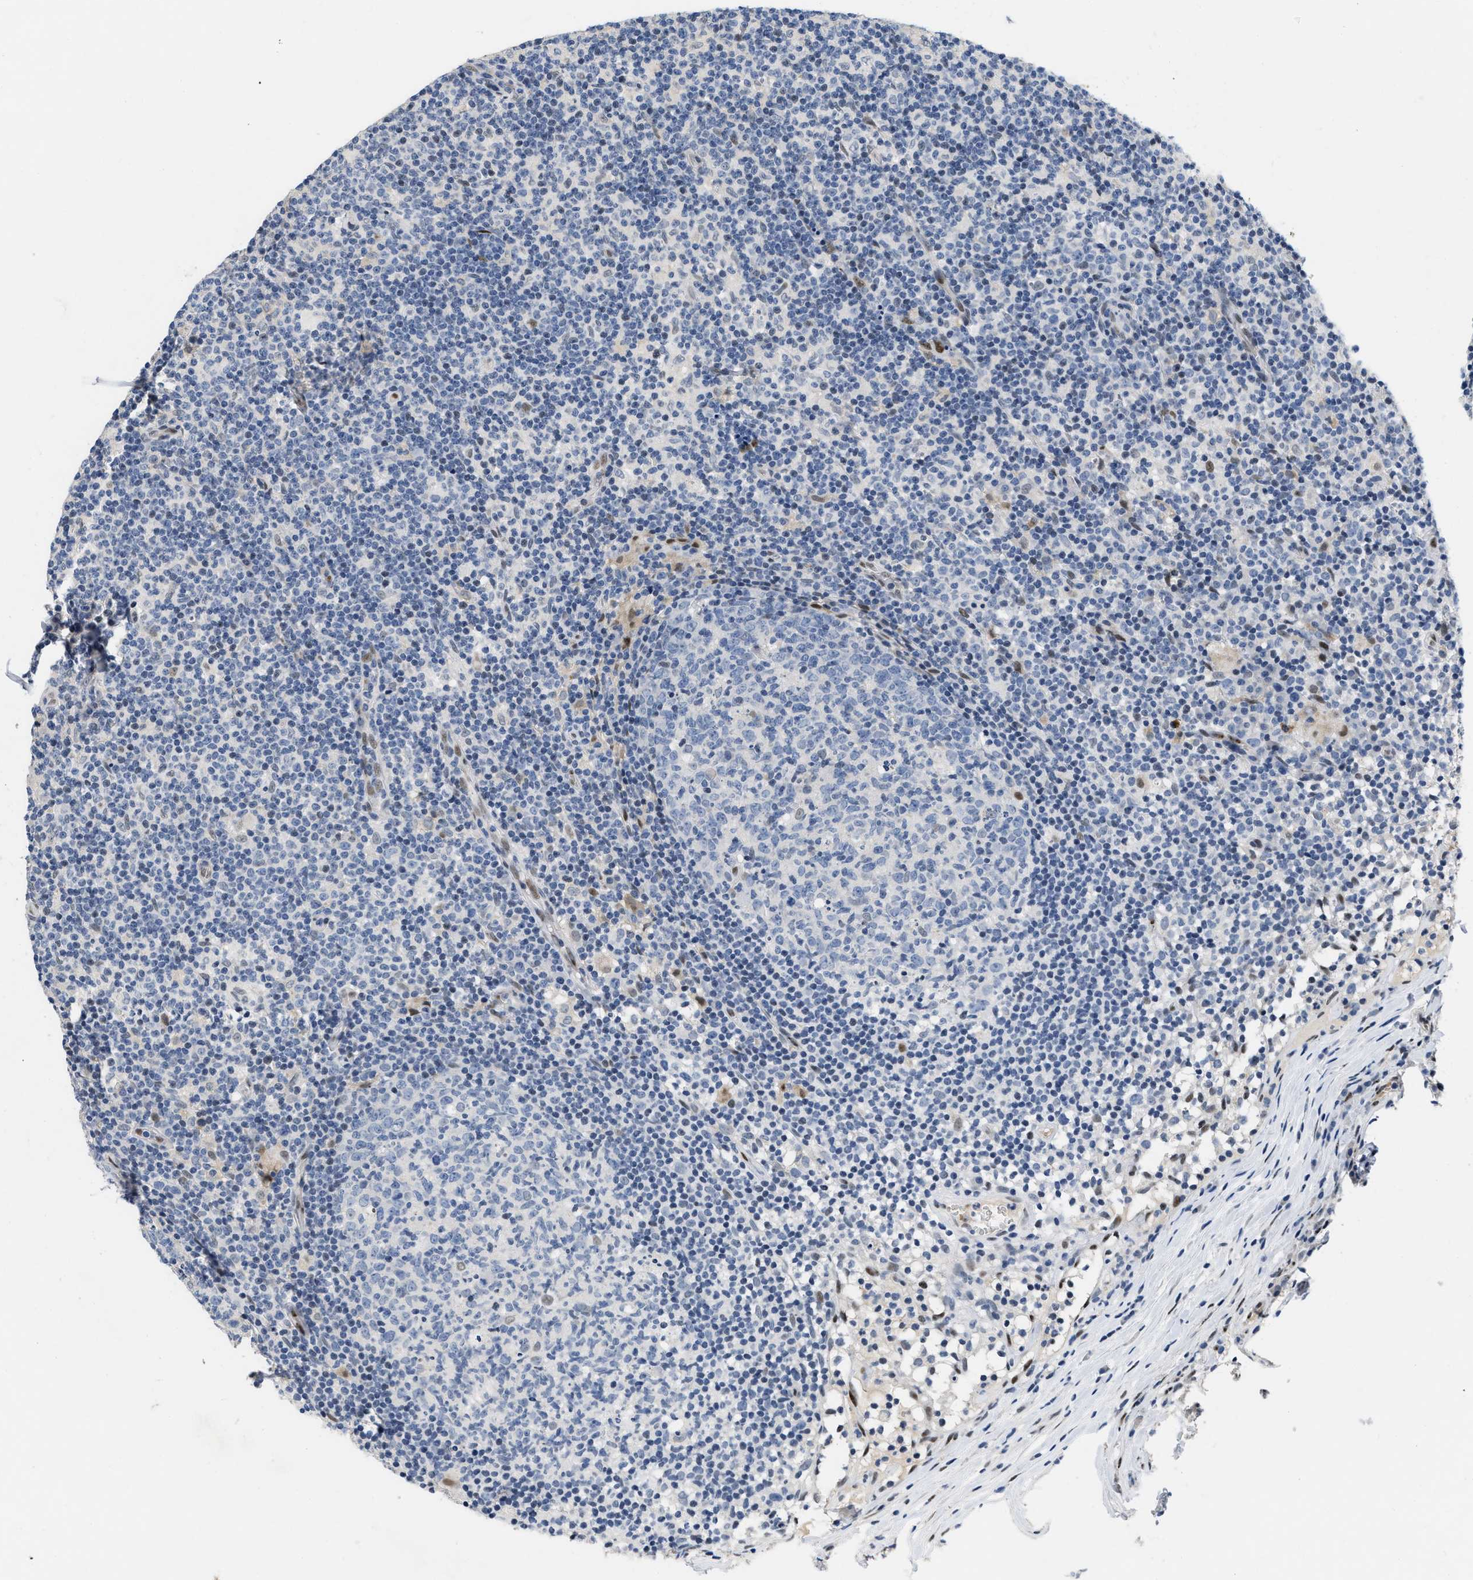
{"staining": {"intensity": "negative", "quantity": "none", "location": "none"}, "tissue": "lymph node", "cell_type": "Germinal center cells", "image_type": "normal", "snomed": [{"axis": "morphology", "description": "Normal tissue, NOS"}, {"axis": "morphology", "description": "Inflammation, NOS"}, {"axis": "topography", "description": "Lymph node"}], "caption": "Immunohistochemistry of unremarkable human lymph node reveals no staining in germinal center cells.", "gene": "VIP", "patient": {"sex": "male", "age": 55}}